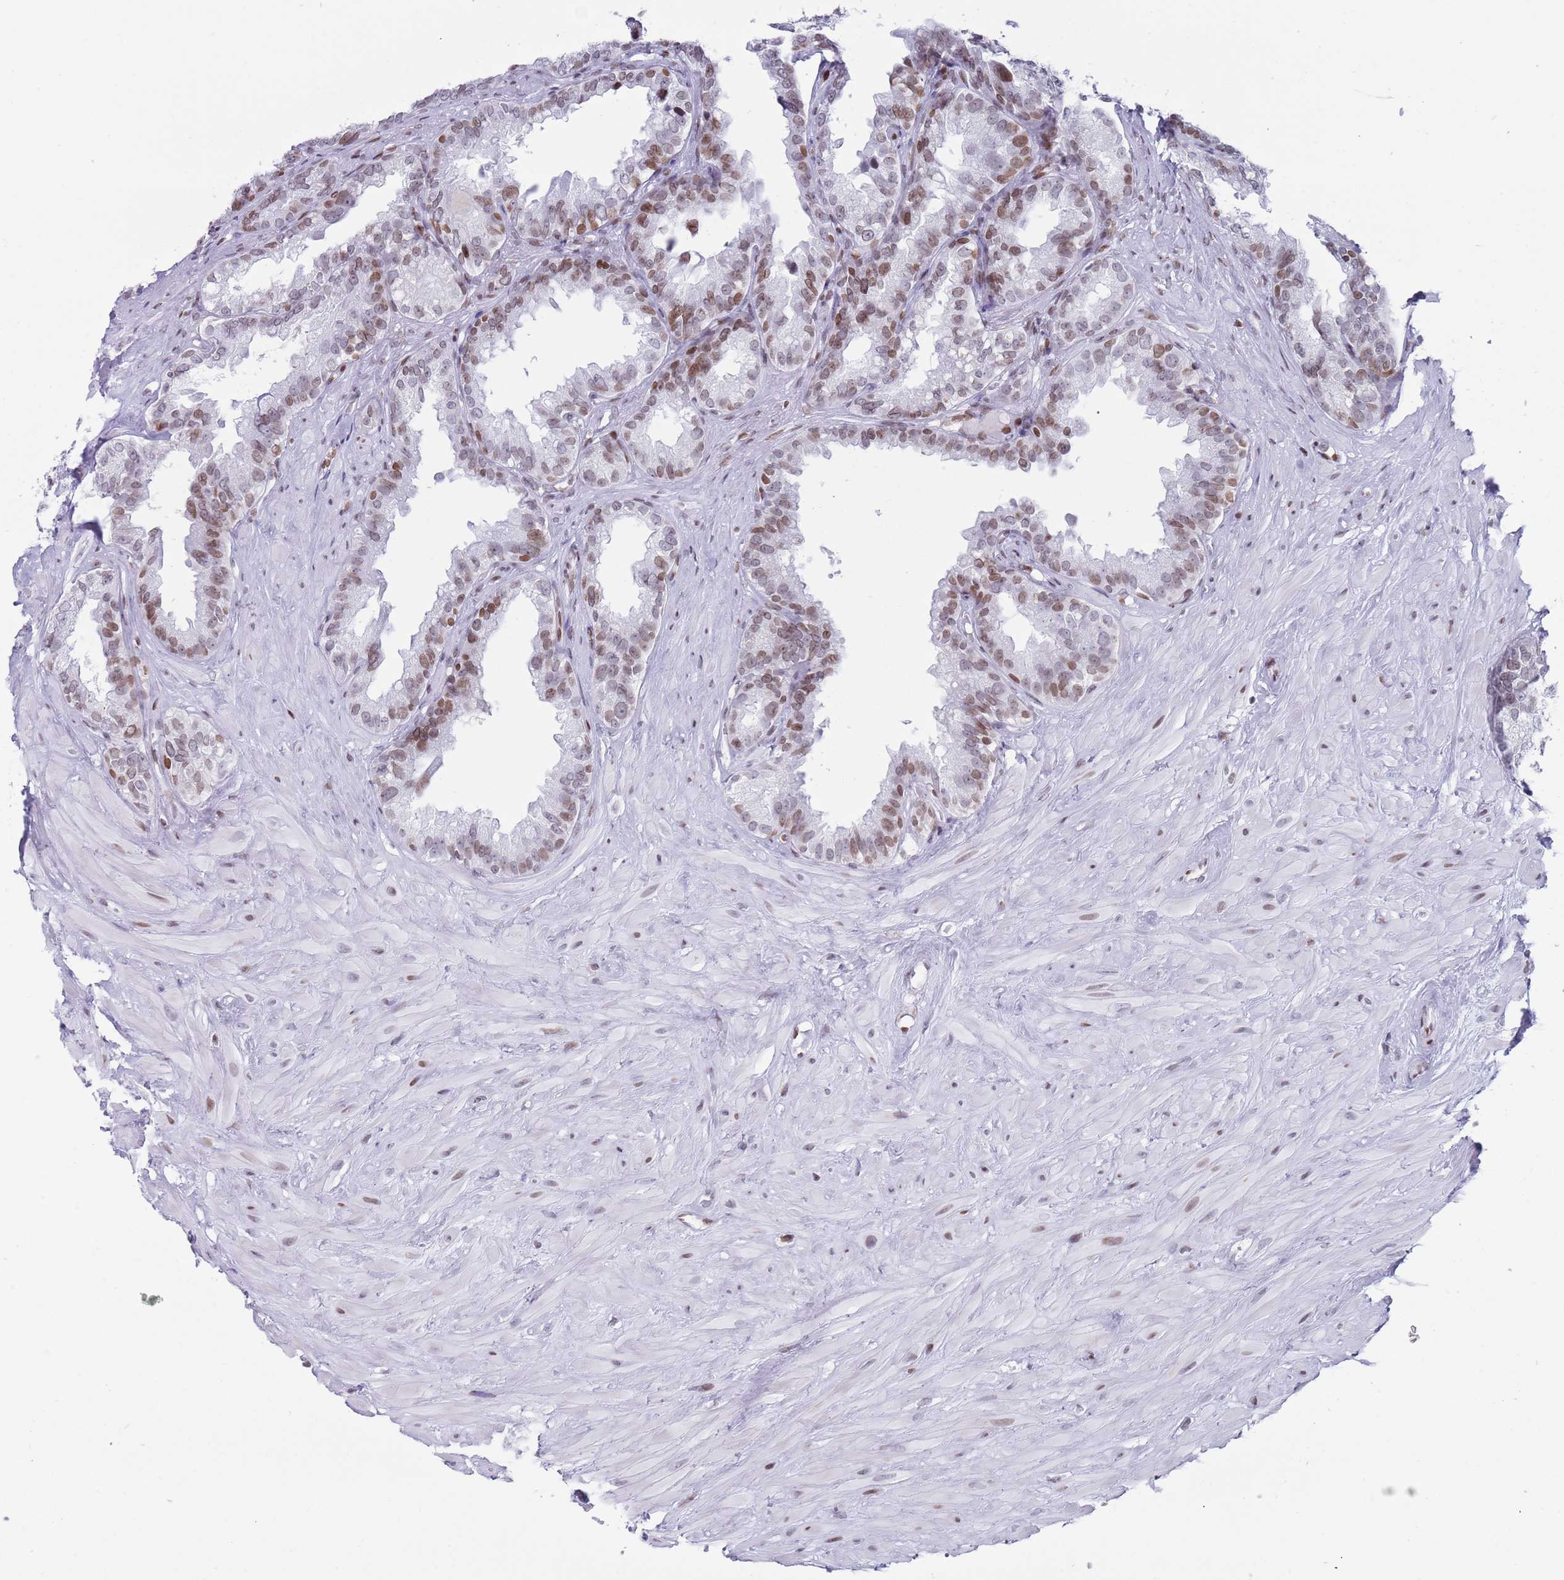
{"staining": {"intensity": "moderate", "quantity": "25%-75%", "location": "nuclear"}, "tissue": "seminal vesicle", "cell_type": "Glandular cells", "image_type": "normal", "snomed": [{"axis": "morphology", "description": "Normal tissue, NOS"}, {"axis": "topography", "description": "Seminal veicle"}], "caption": "Immunohistochemical staining of normal seminal vesicle demonstrates moderate nuclear protein positivity in about 25%-75% of glandular cells.", "gene": "ENSG00000285547", "patient": {"sex": "male", "age": 80}}